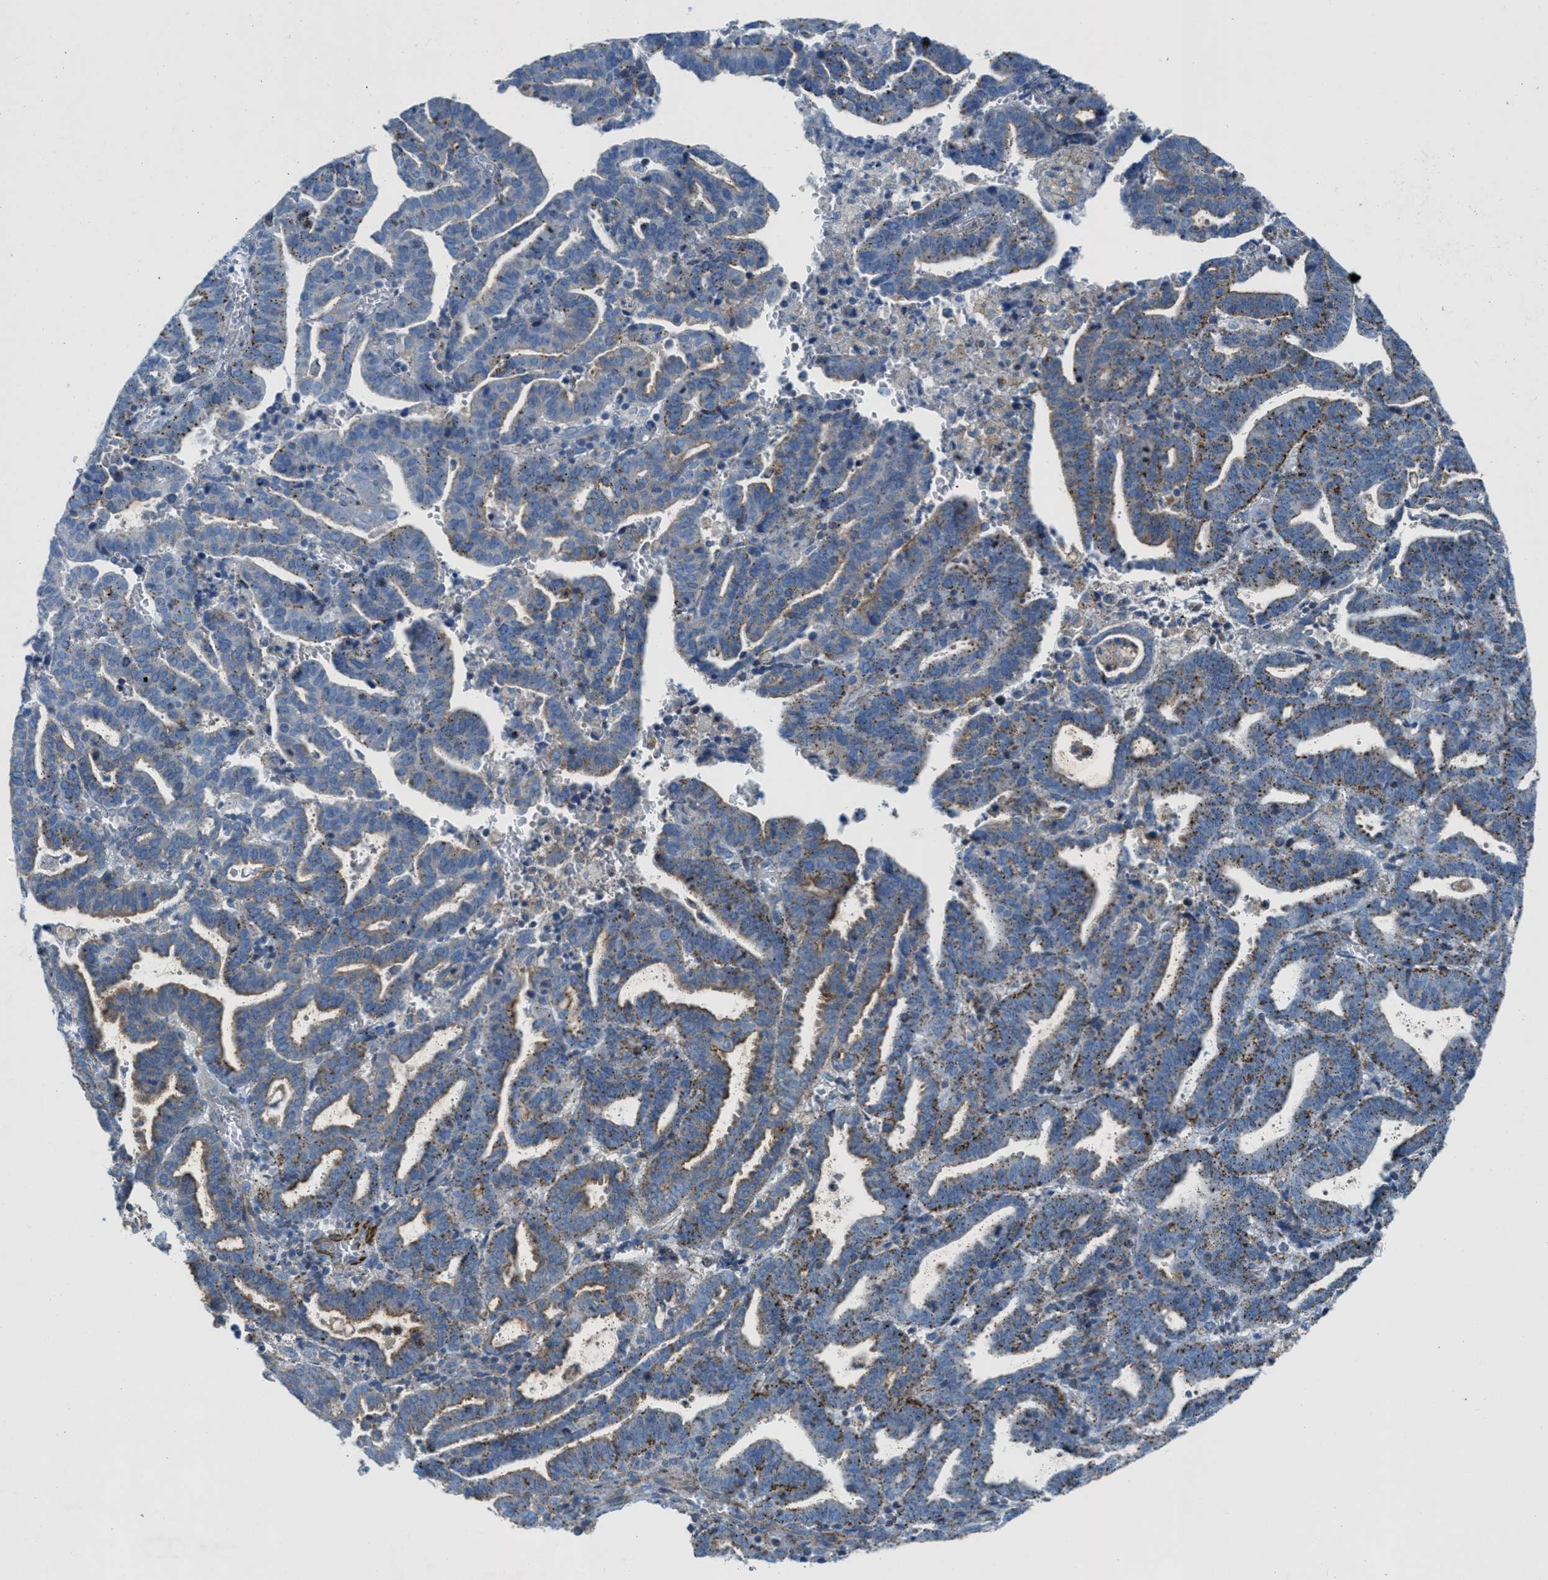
{"staining": {"intensity": "moderate", "quantity": ">75%", "location": "cytoplasmic/membranous"}, "tissue": "endometrial cancer", "cell_type": "Tumor cells", "image_type": "cancer", "snomed": [{"axis": "morphology", "description": "Adenocarcinoma, NOS"}, {"axis": "topography", "description": "Uterus"}], "caption": "DAB immunohistochemical staining of endometrial cancer reveals moderate cytoplasmic/membranous protein staining in approximately >75% of tumor cells.", "gene": "MFSD13A", "patient": {"sex": "female", "age": 83}}